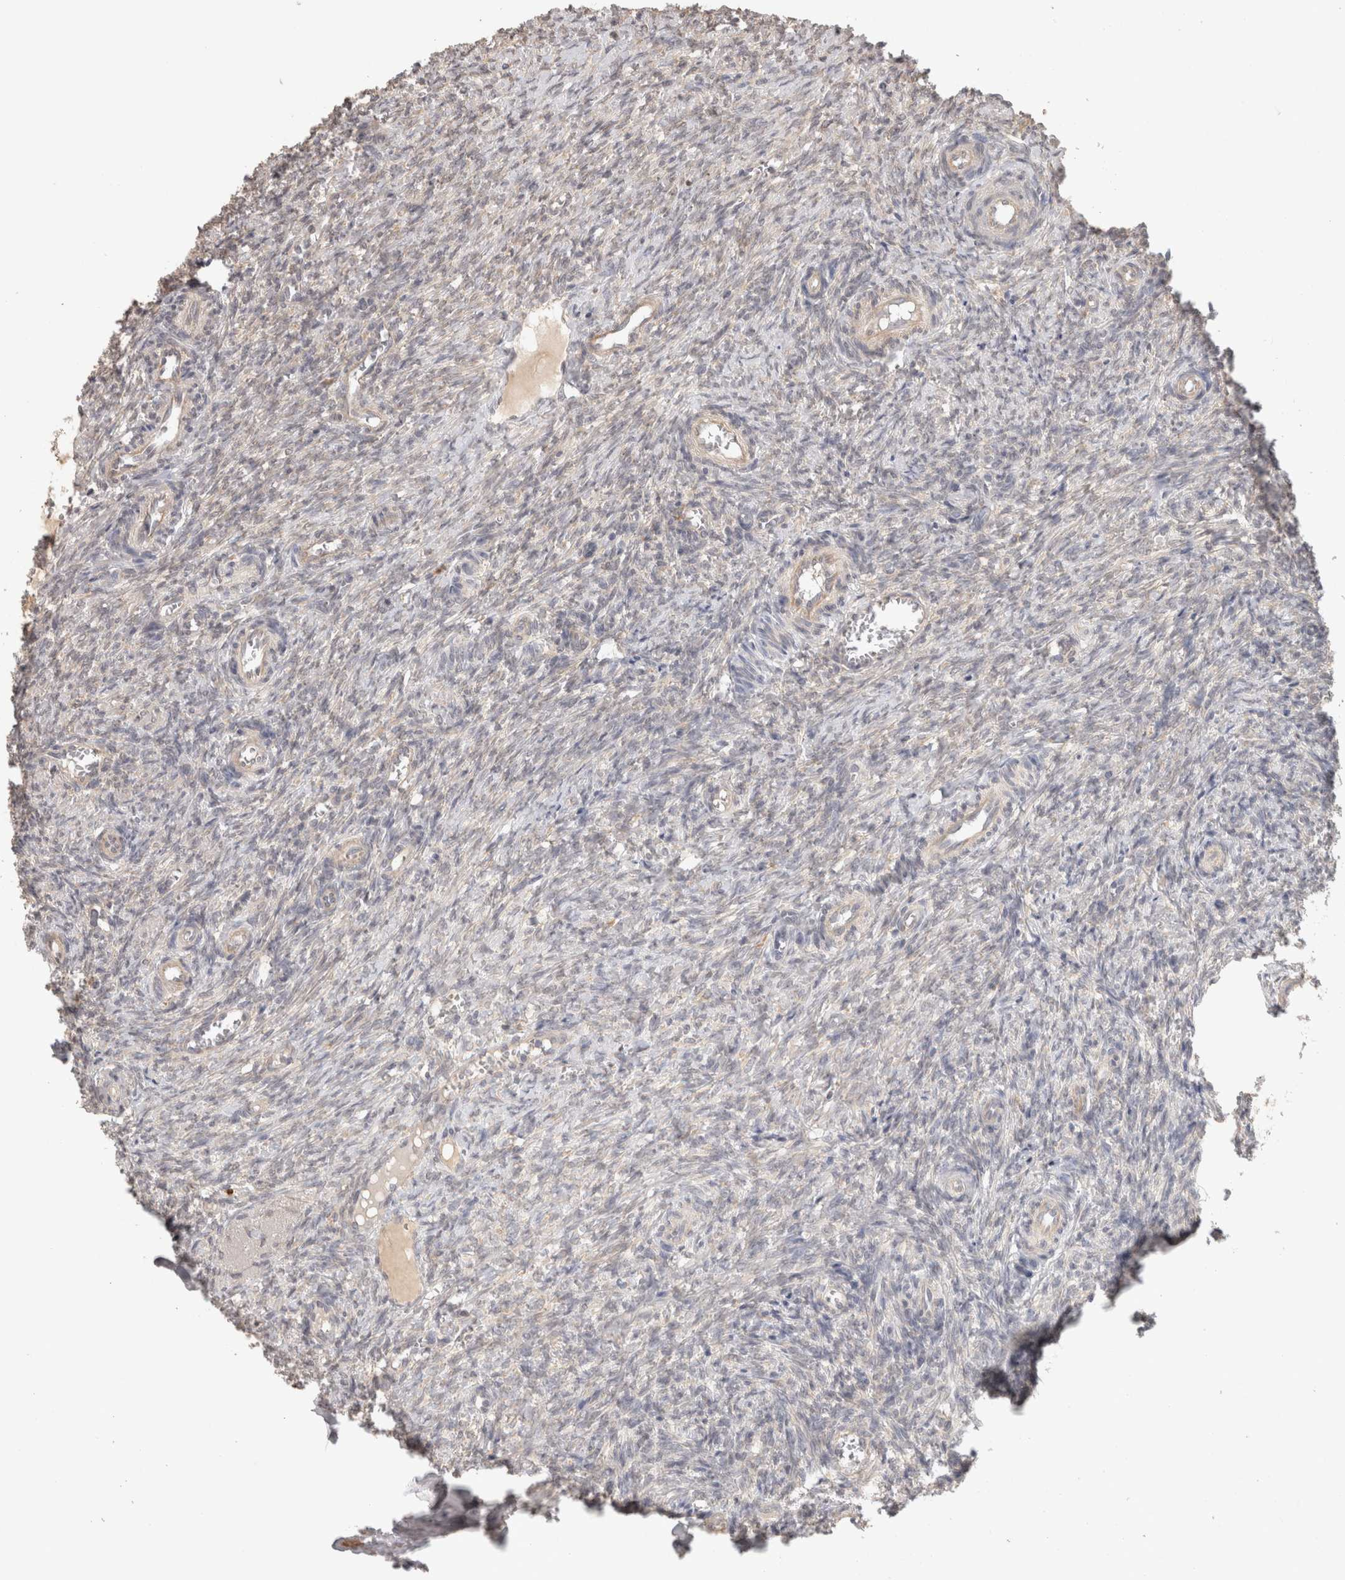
{"staining": {"intensity": "negative", "quantity": "none", "location": "none"}, "tissue": "ovary", "cell_type": "Follicle cells", "image_type": "normal", "snomed": [{"axis": "morphology", "description": "Normal tissue, NOS"}, {"axis": "topography", "description": "Ovary"}], "caption": "Immunohistochemistry (IHC) image of unremarkable human ovary stained for a protein (brown), which reveals no positivity in follicle cells.", "gene": "HAVCR2", "patient": {"sex": "female", "age": 41}}